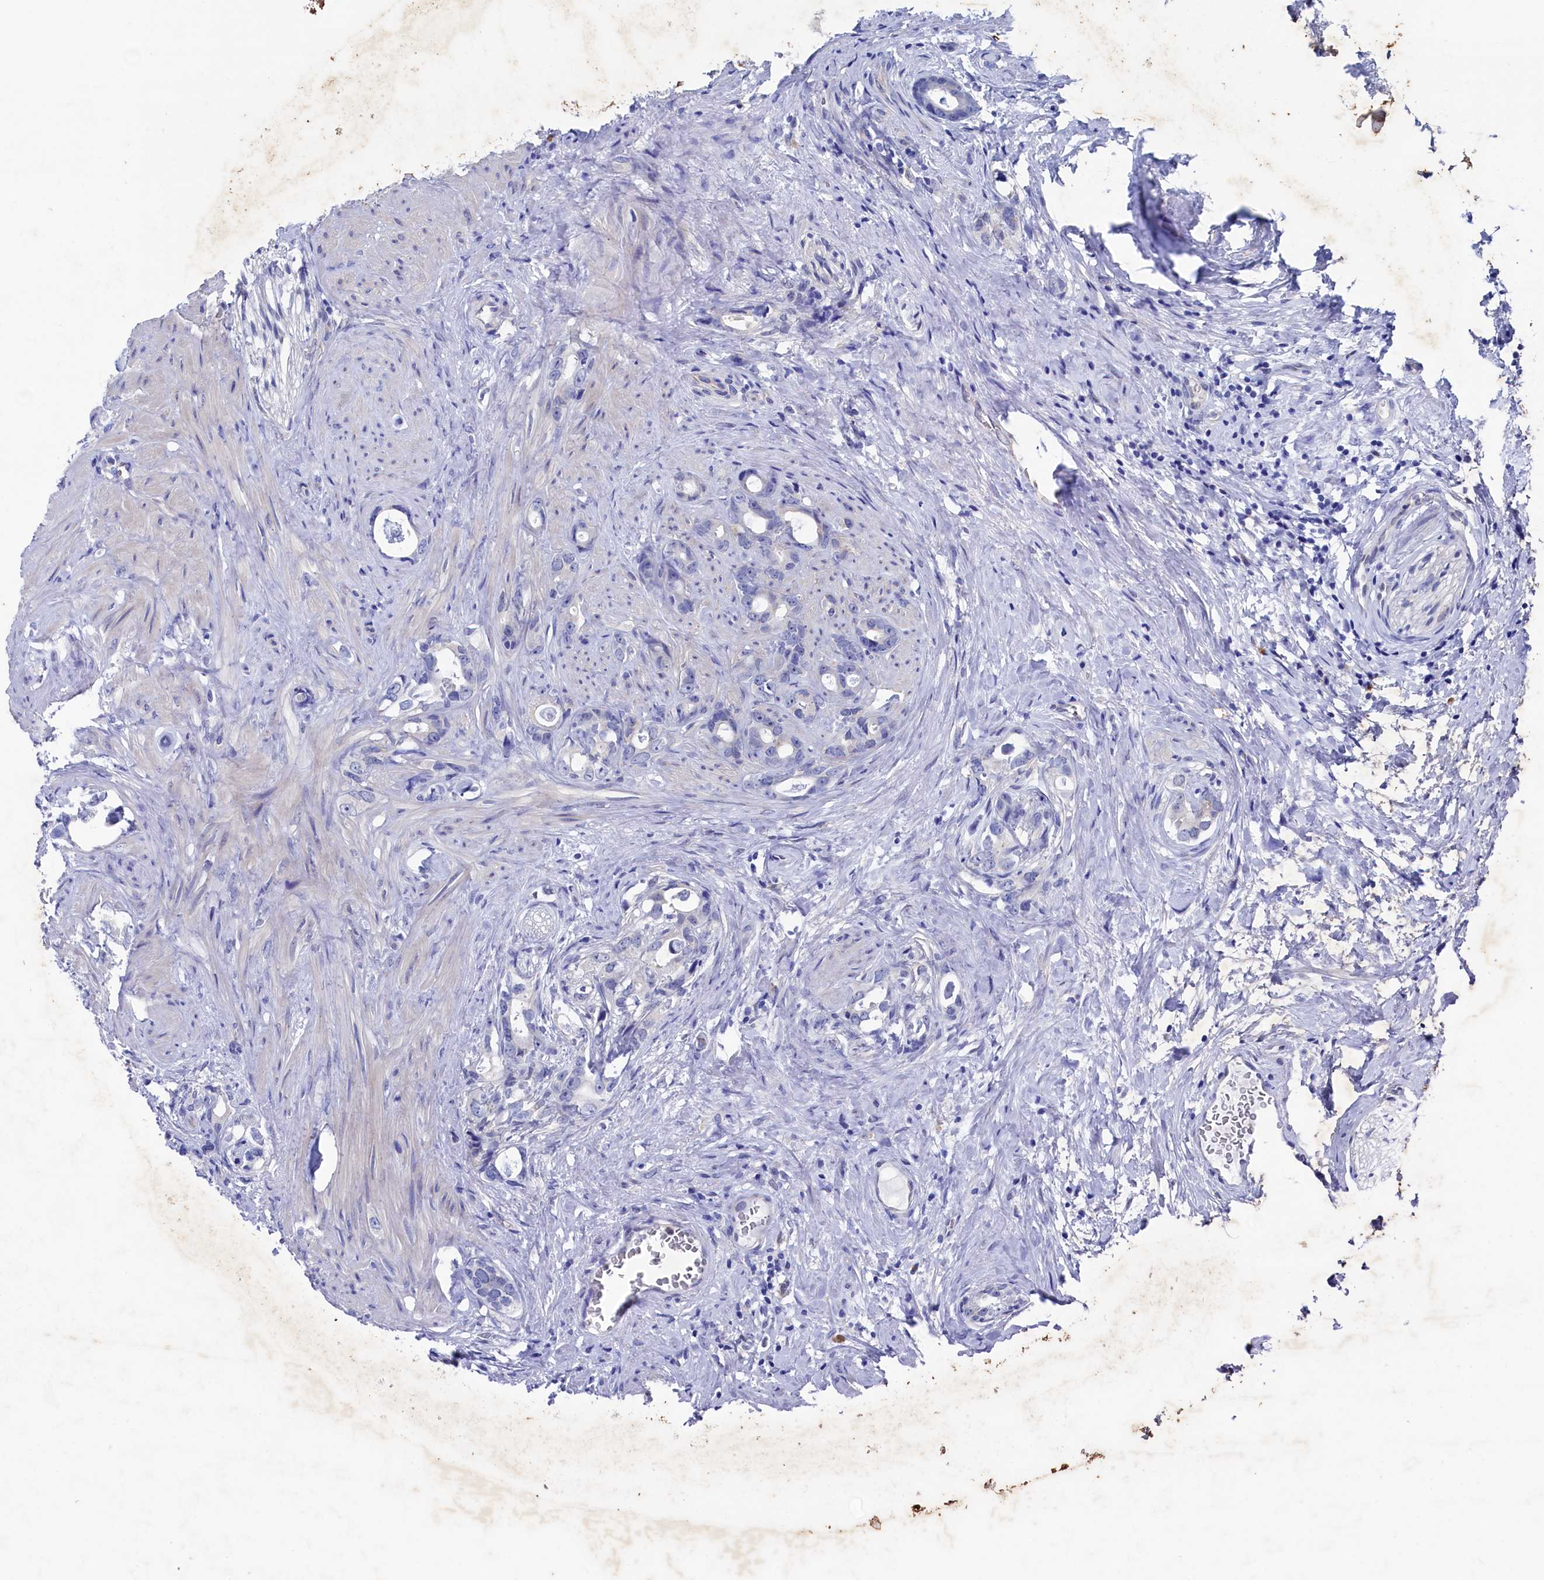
{"staining": {"intensity": "negative", "quantity": "none", "location": "none"}, "tissue": "prostate cancer", "cell_type": "Tumor cells", "image_type": "cancer", "snomed": [{"axis": "morphology", "description": "Adenocarcinoma, Low grade"}, {"axis": "topography", "description": "Prostate"}], "caption": "Prostate cancer (adenocarcinoma (low-grade)) stained for a protein using immunohistochemistry displays no positivity tumor cells.", "gene": "RNH1", "patient": {"sex": "male", "age": 63}}